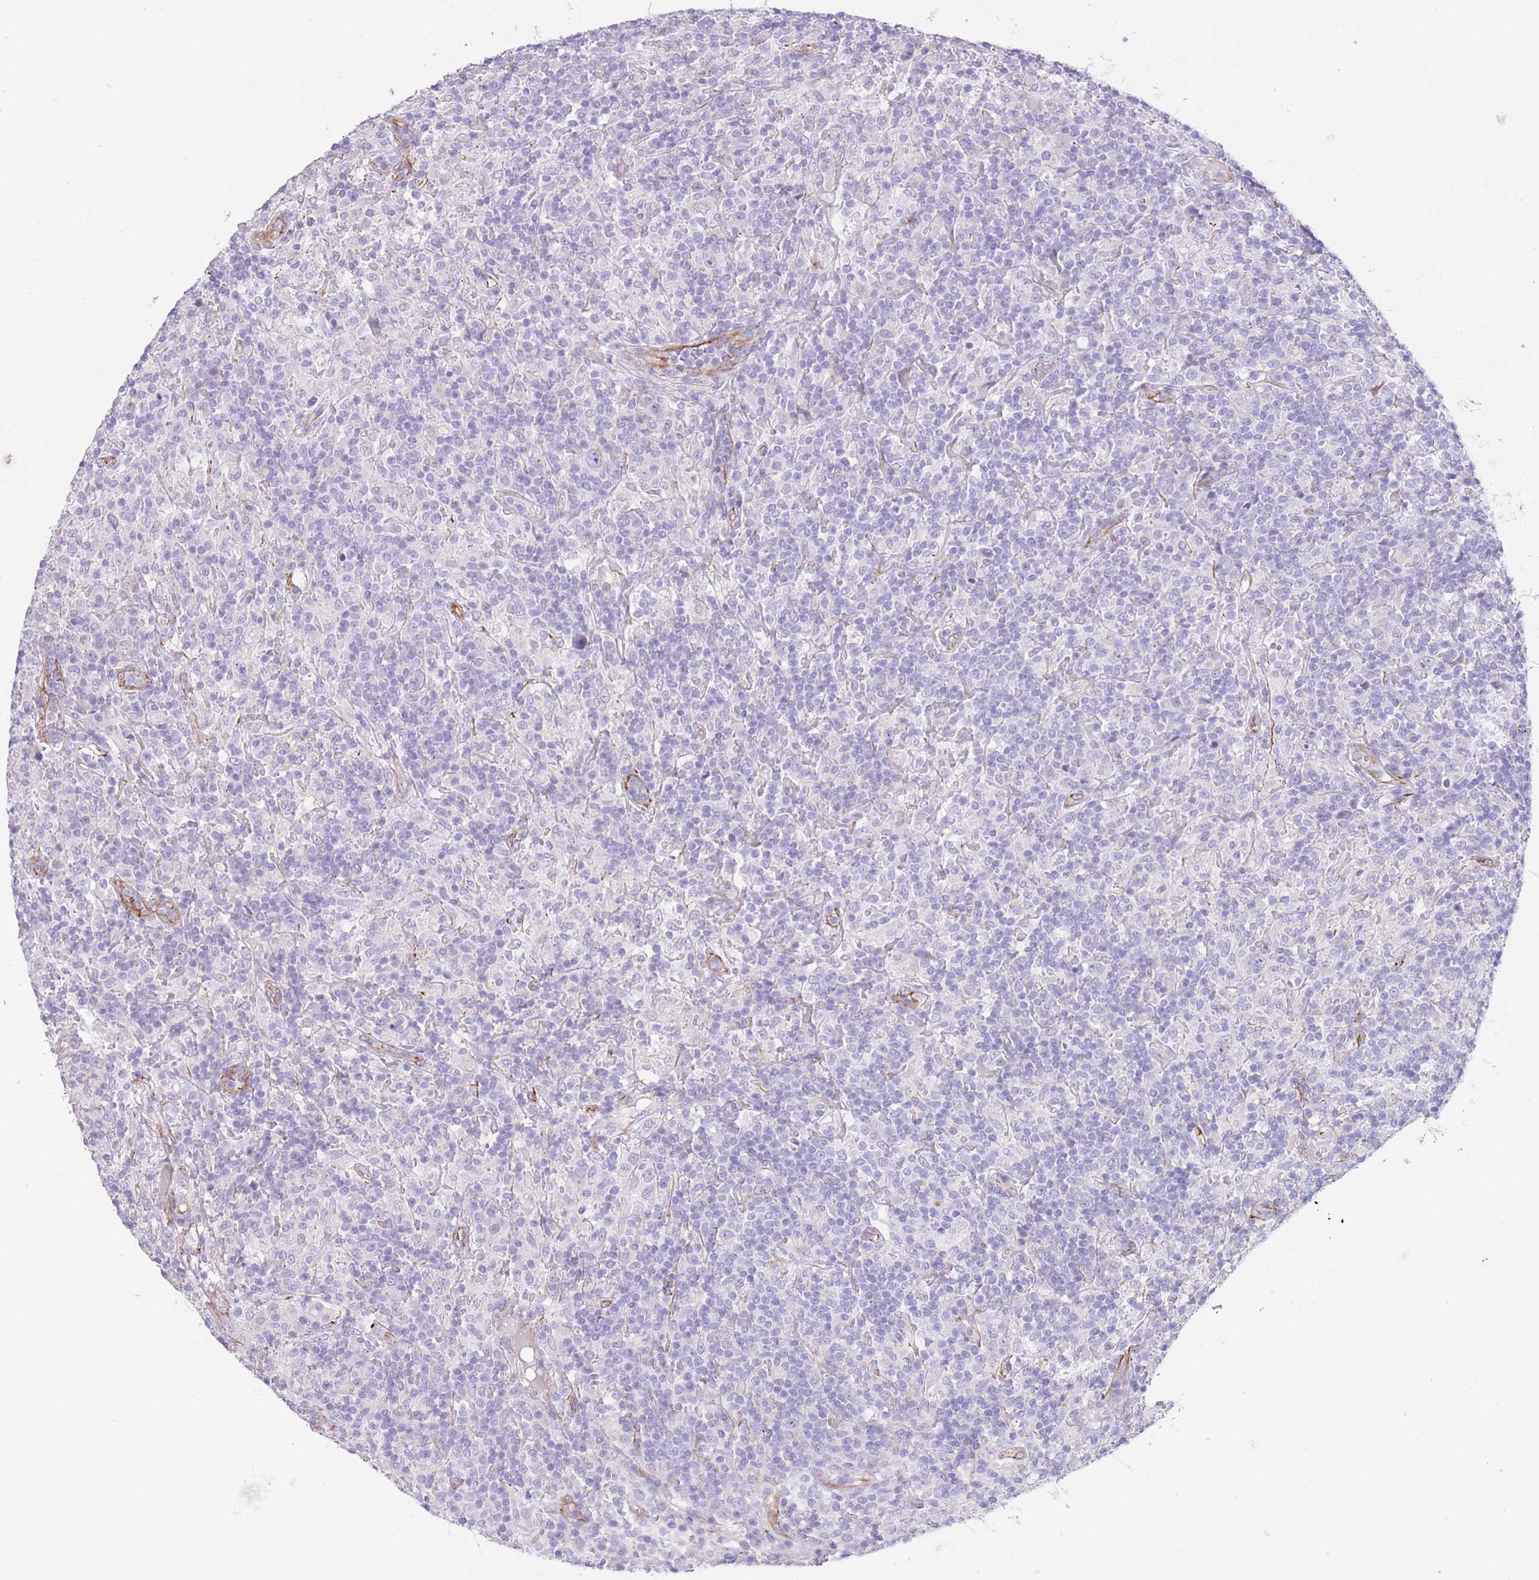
{"staining": {"intensity": "negative", "quantity": "none", "location": "none"}, "tissue": "lymphoma", "cell_type": "Tumor cells", "image_type": "cancer", "snomed": [{"axis": "morphology", "description": "Hodgkin's disease, NOS"}, {"axis": "topography", "description": "Lymph node"}], "caption": "A photomicrograph of Hodgkin's disease stained for a protein demonstrates no brown staining in tumor cells.", "gene": "PTCD1", "patient": {"sex": "male", "age": 70}}